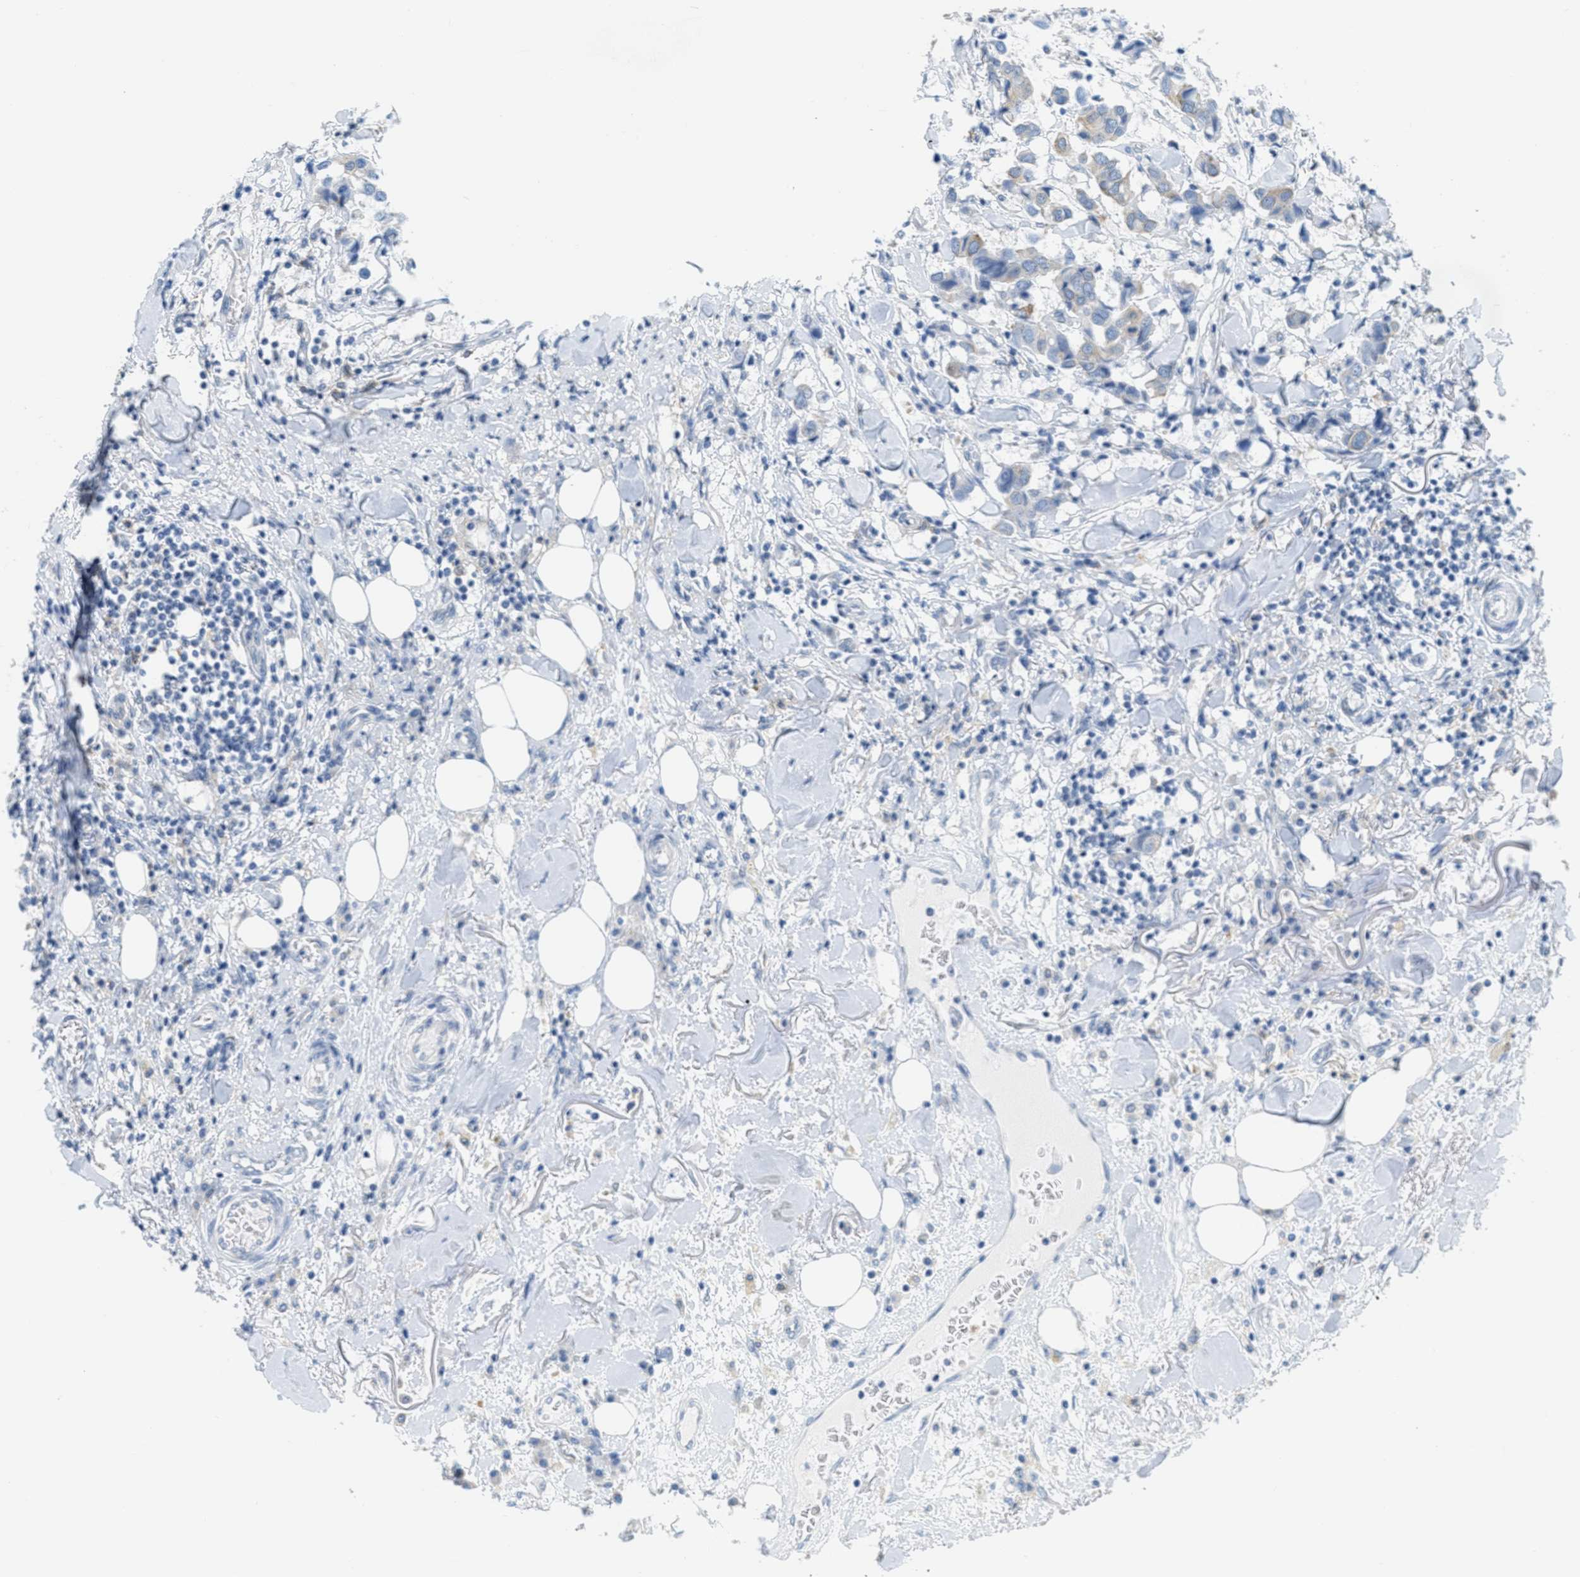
{"staining": {"intensity": "weak", "quantity": "<25%", "location": "cytoplasmic/membranous"}, "tissue": "breast cancer", "cell_type": "Tumor cells", "image_type": "cancer", "snomed": [{"axis": "morphology", "description": "Duct carcinoma"}, {"axis": "topography", "description": "Breast"}], "caption": "An IHC image of invasive ductal carcinoma (breast) is shown. There is no staining in tumor cells of invasive ductal carcinoma (breast). (Brightfield microscopy of DAB immunohistochemistry (IHC) at high magnification).", "gene": "TEX264", "patient": {"sex": "female", "age": 80}}